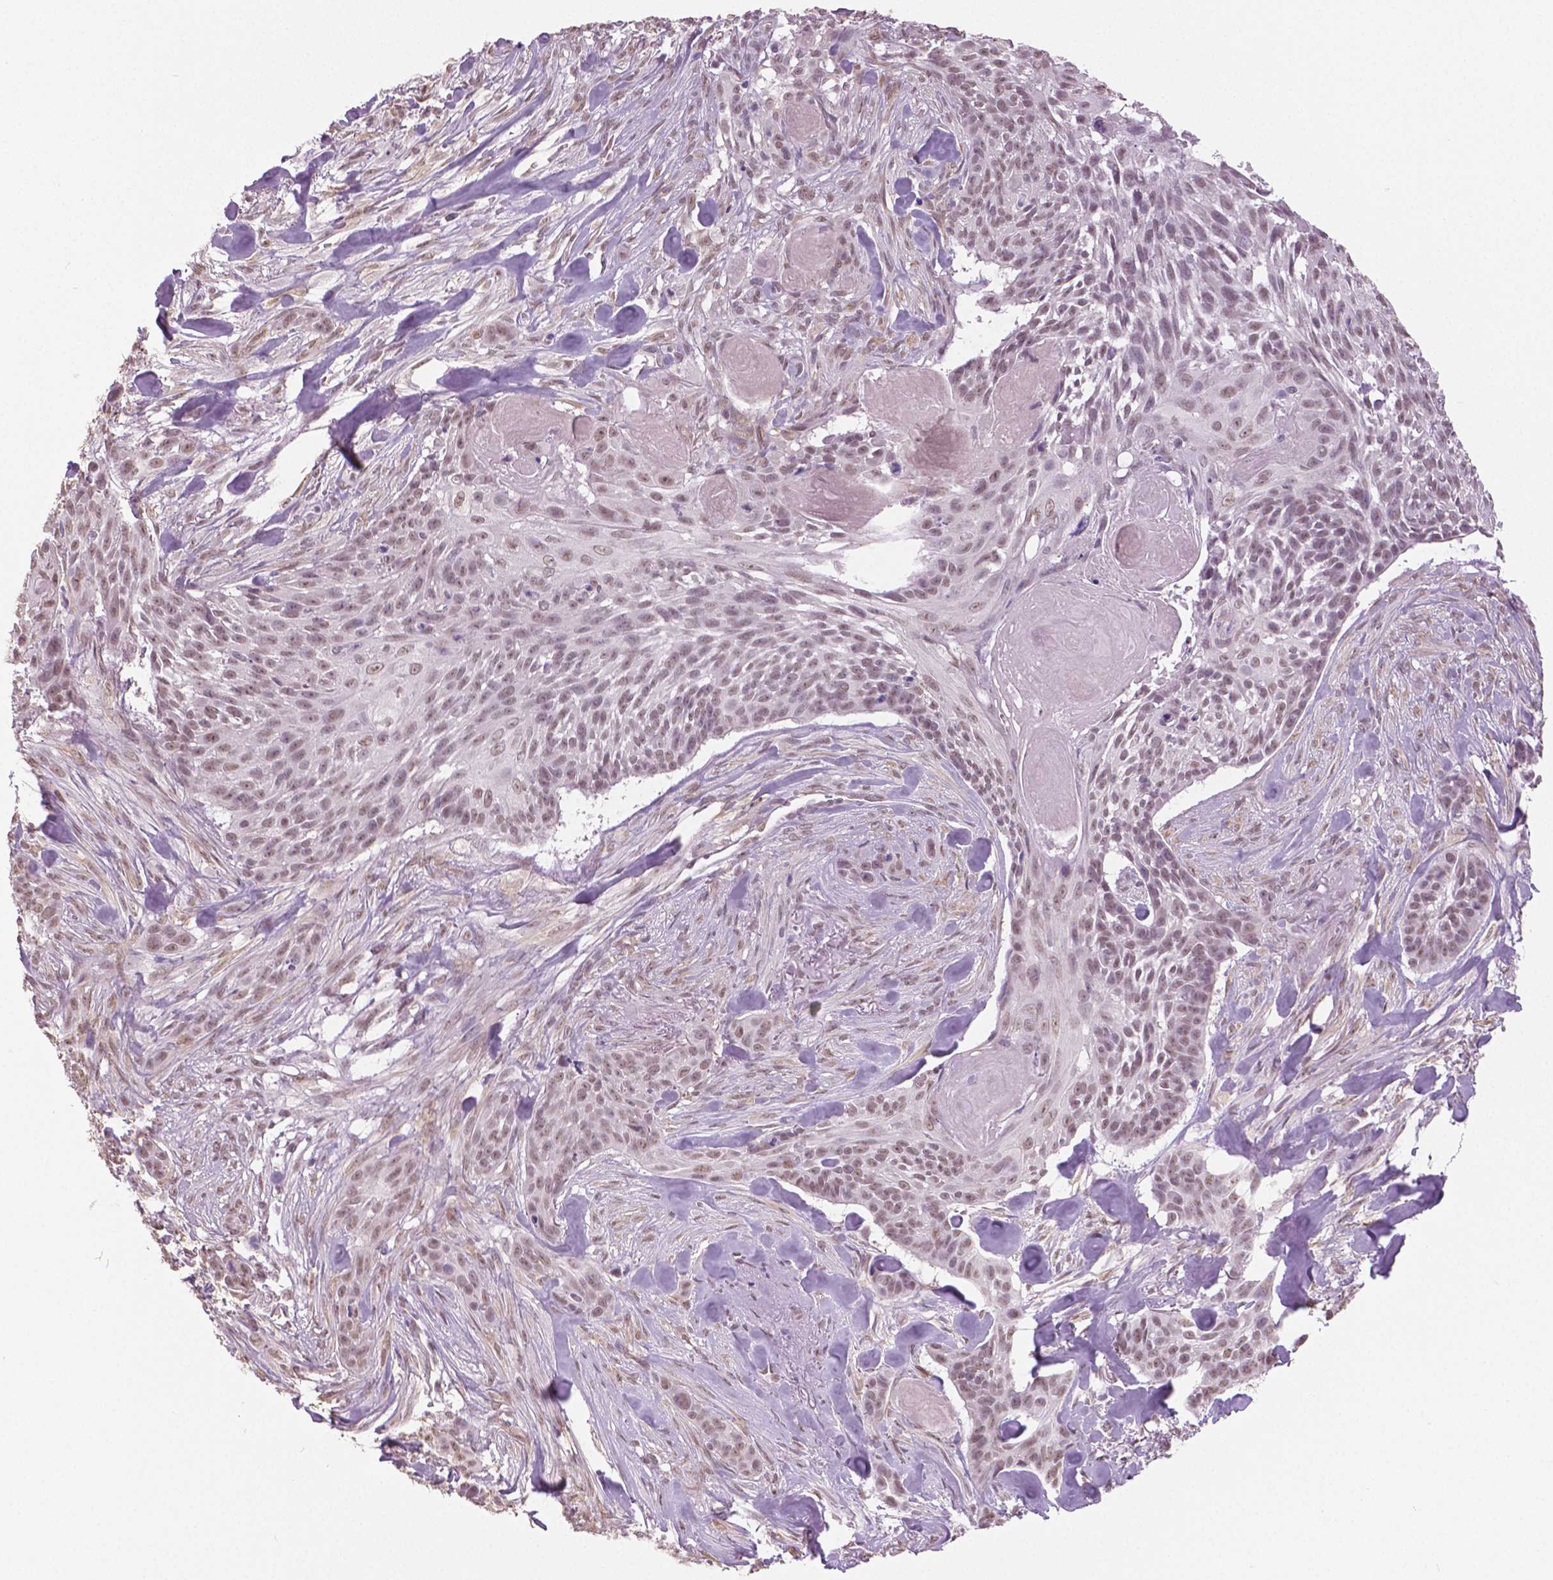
{"staining": {"intensity": "weak", "quantity": ">75%", "location": "nuclear"}, "tissue": "skin cancer", "cell_type": "Tumor cells", "image_type": "cancer", "snomed": [{"axis": "morphology", "description": "Basal cell carcinoma"}, {"axis": "topography", "description": "Skin"}], "caption": "Immunohistochemical staining of human skin cancer shows low levels of weak nuclear protein staining in about >75% of tumor cells.", "gene": "IGF2BP1", "patient": {"sex": "male", "age": 87}}